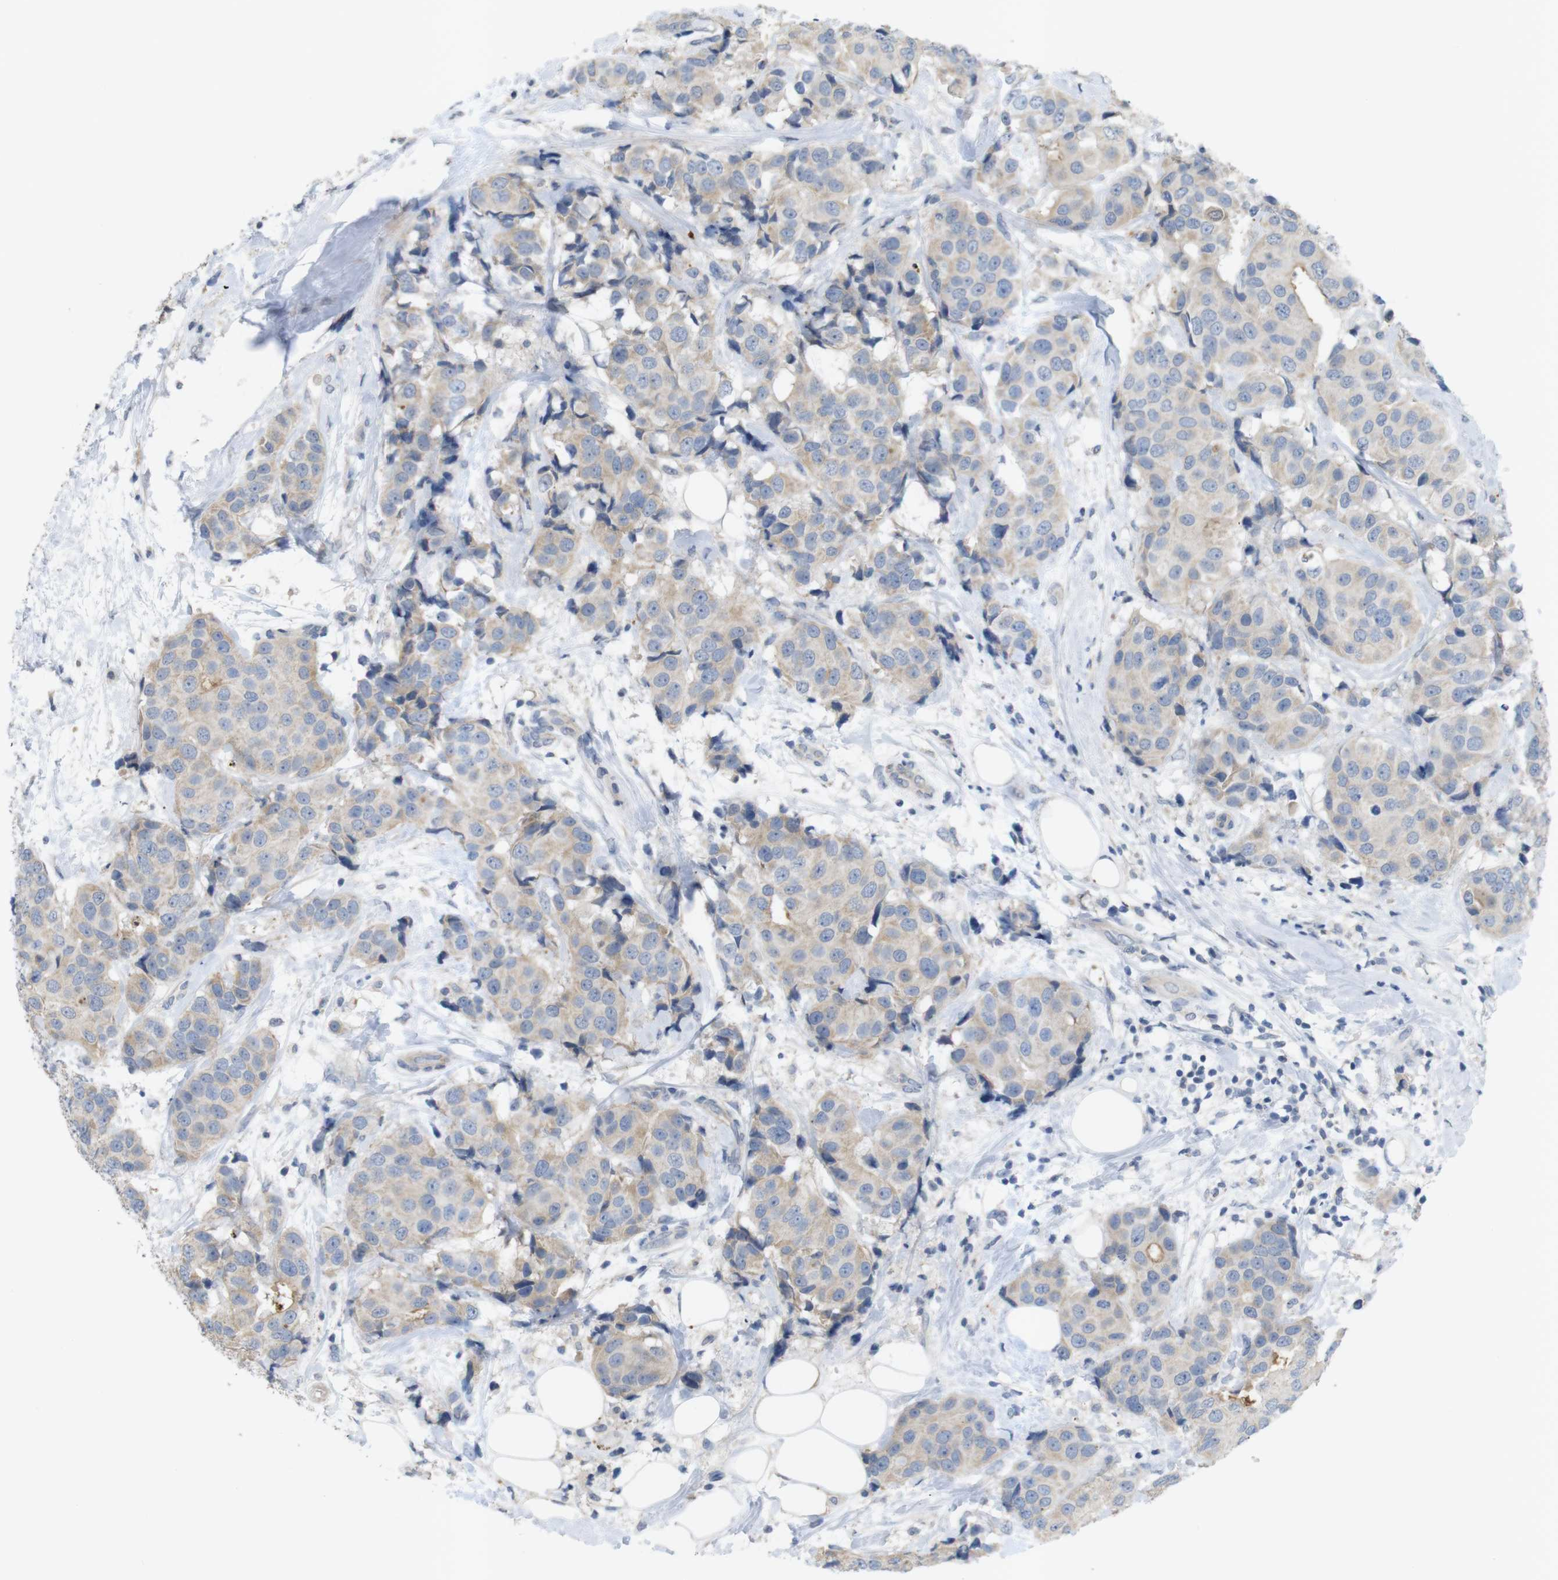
{"staining": {"intensity": "weak", "quantity": "25%-75%", "location": "cytoplasmic/membranous"}, "tissue": "breast cancer", "cell_type": "Tumor cells", "image_type": "cancer", "snomed": [{"axis": "morphology", "description": "Normal tissue, NOS"}, {"axis": "morphology", "description": "Duct carcinoma"}, {"axis": "topography", "description": "Breast"}], "caption": "A brown stain highlights weak cytoplasmic/membranous staining of a protein in breast cancer tumor cells.", "gene": "TSPAN14", "patient": {"sex": "female", "age": 39}}